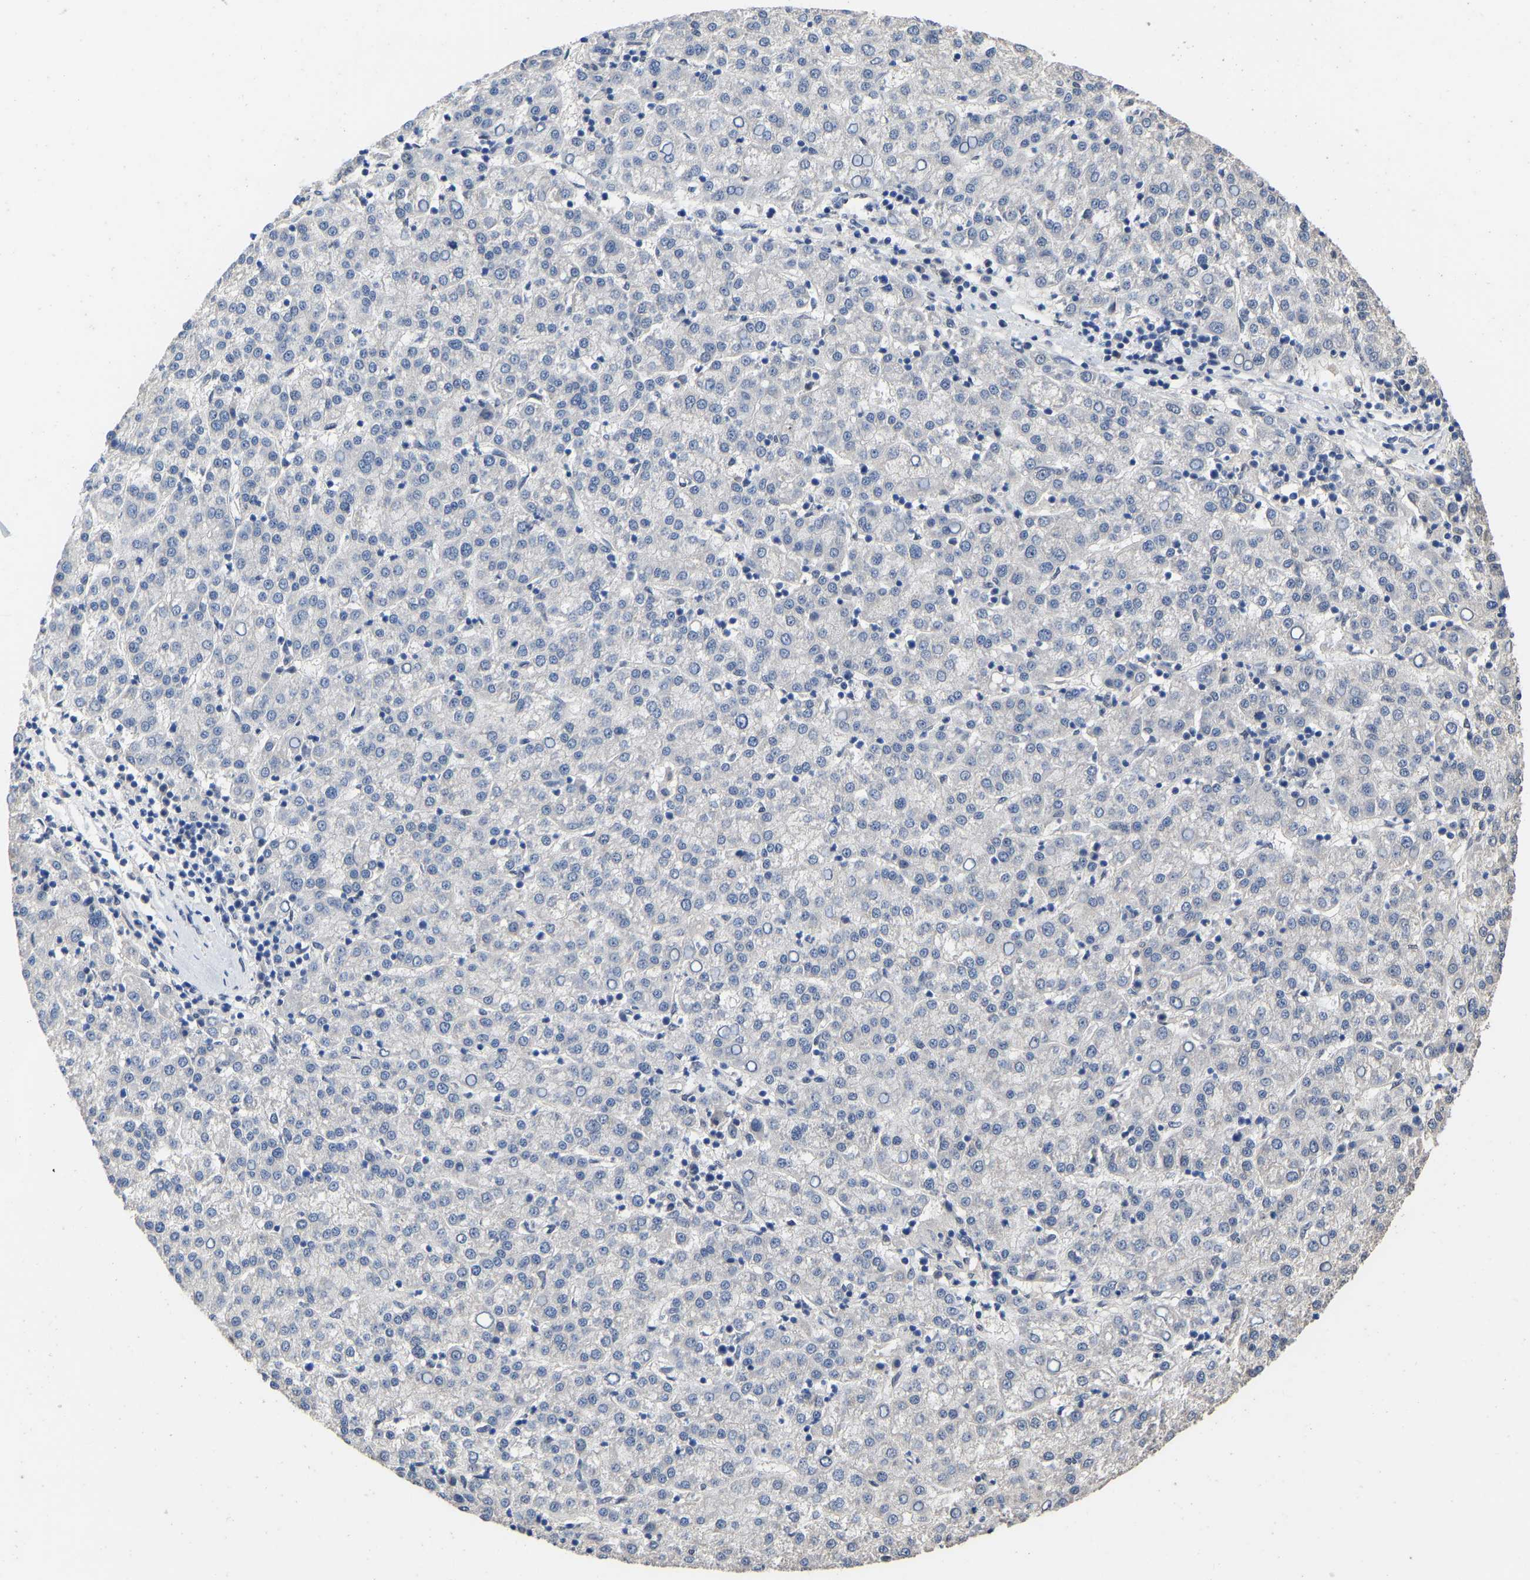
{"staining": {"intensity": "negative", "quantity": "none", "location": "none"}, "tissue": "liver cancer", "cell_type": "Tumor cells", "image_type": "cancer", "snomed": [{"axis": "morphology", "description": "Carcinoma, Hepatocellular, NOS"}, {"axis": "topography", "description": "Liver"}], "caption": "An immunohistochemistry (IHC) photomicrograph of liver hepatocellular carcinoma is shown. There is no staining in tumor cells of liver hepatocellular carcinoma. The staining is performed using DAB brown chromogen with nuclei counter-stained in using hematoxylin.", "gene": "QKI", "patient": {"sex": "female", "age": 58}}